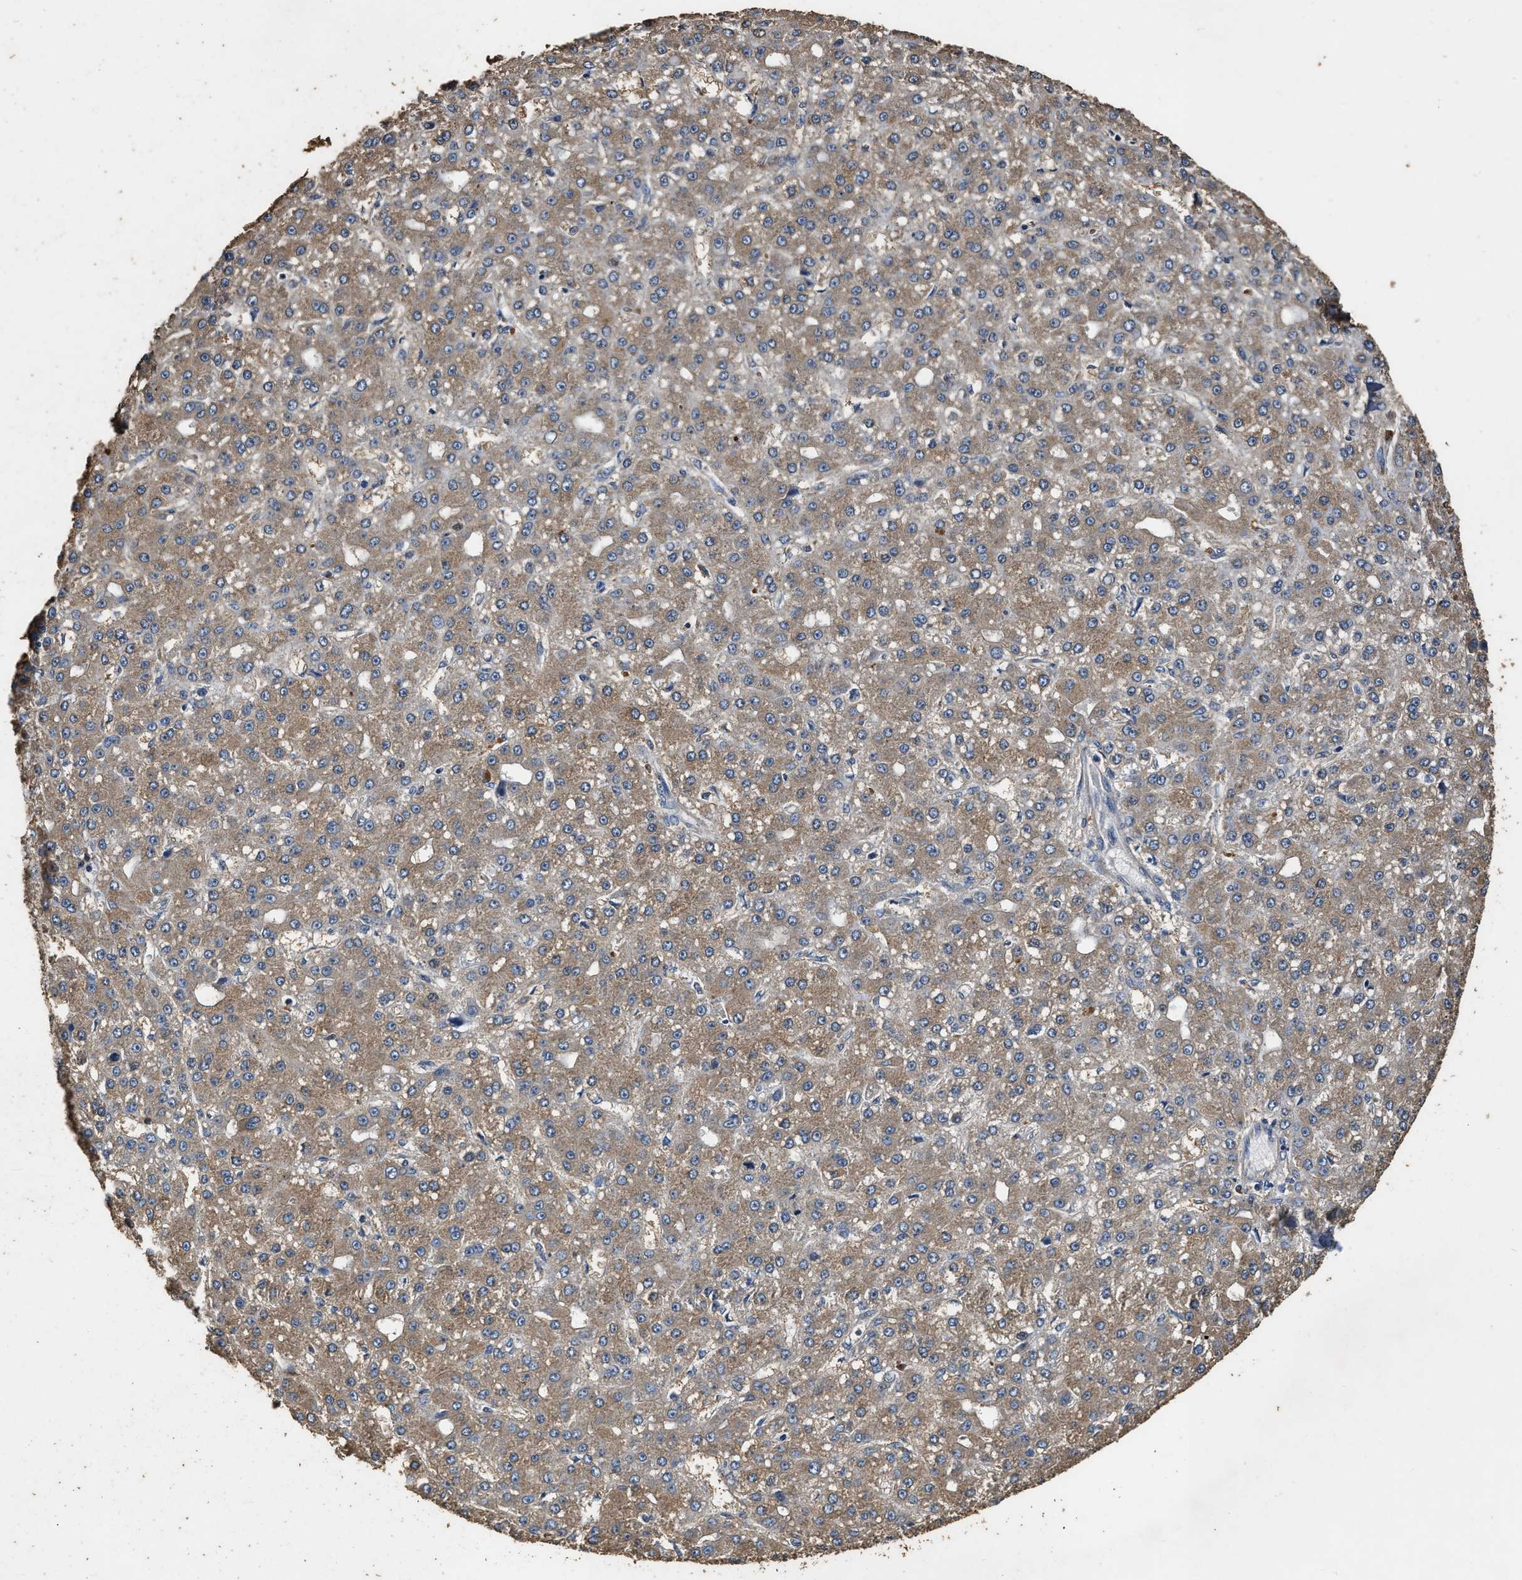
{"staining": {"intensity": "moderate", "quantity": ">75%", "location": "cytoplasmic/membranous"}, "tissue": "liver cancer", "cell_type": "Tumor cells", "image_type": "cancer", "snomed": [{"axis": "morphology", "description": "Carcinoma, Hepatocellular, NOS"}, {"axis": "topography", "description": "Liver"}], "caption": "Immunohistochemistry (IHC) (DAB) staining of human hepatocellular carcinoma (liver) demonstrates moderate cytoplasmic/membranous protein expression in about >75% of tumor cells.", "gene": "MIB1", "patient": {"sex": "male", "age": 67}}